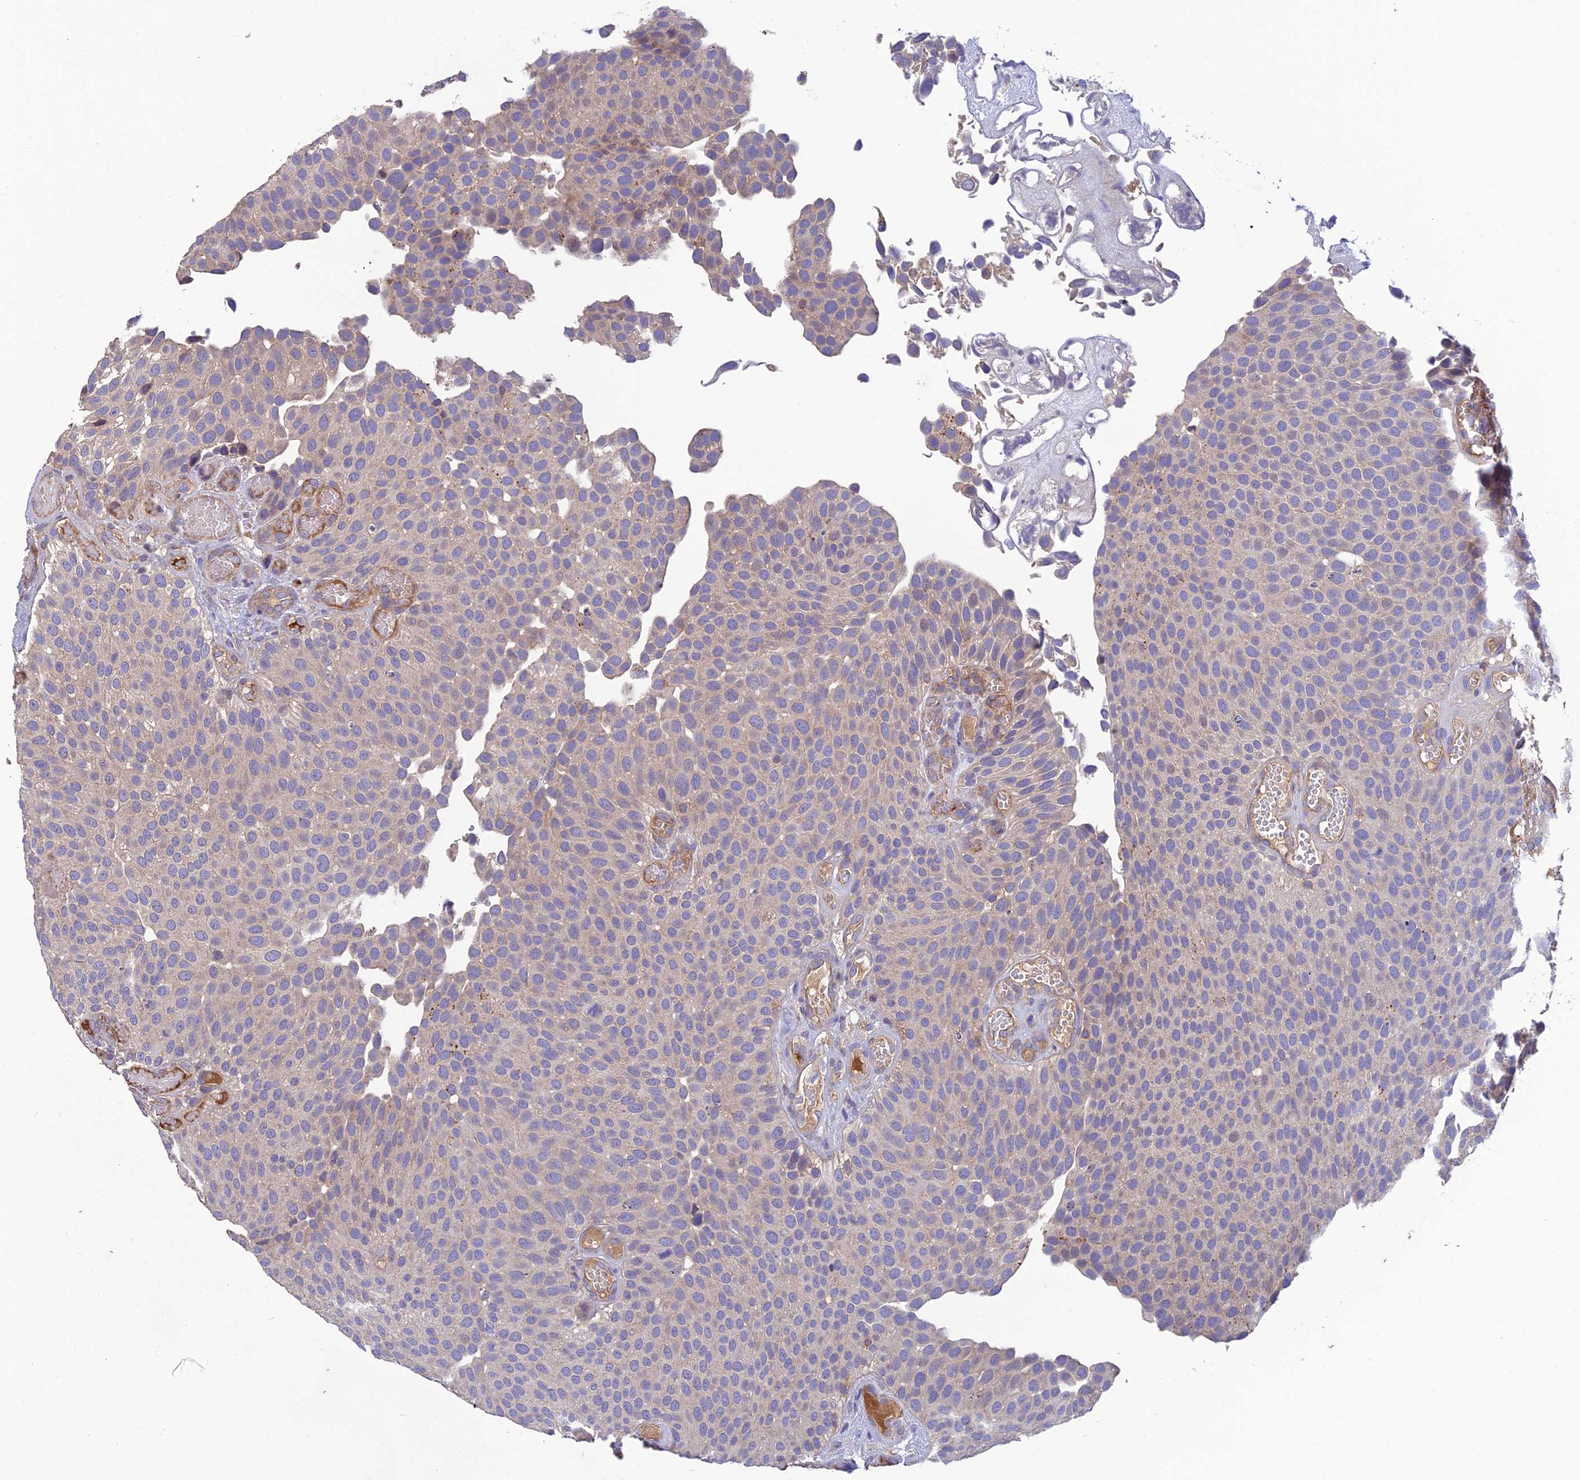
{"staining": {"intensity": "weak", "quantity": "<25%", "location": "cytoplasmic/membranous"}, "tissue": "urothelial cancer", "cell_type": "Tumor cells", "image_type": "cancer", "snomed": [{"axis": "morphology", "description": "Urothelial carcinoma, Low grade"}, {"axis": "topography", "description": "Urinary bladder"}], "caption": "Immunohistochemistry (IHC) histopathology image of neoplastic tissue: human urothelial carcinoma (low-grade) stained with DAB exhibits no significant protein staining in tumor cells.", "gene": "MIOS", "patient": {"sex": "male", "age": 89}}